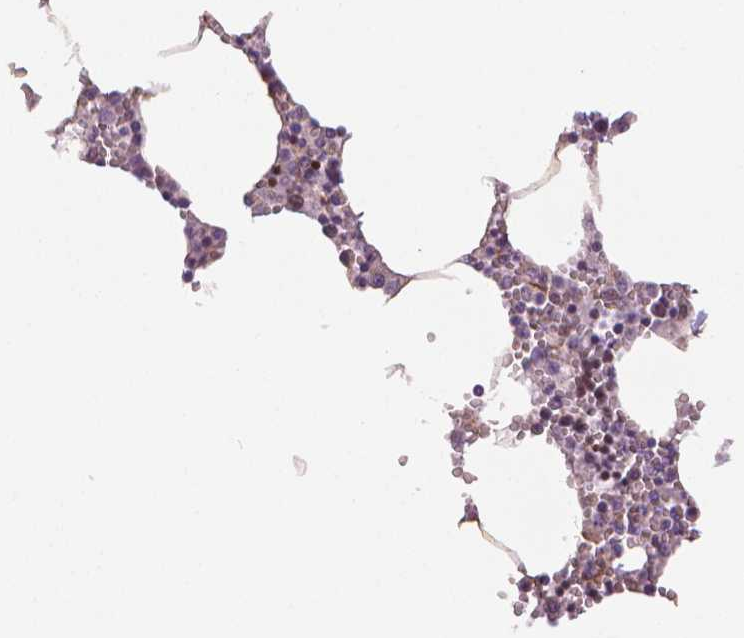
{"staining": {"intensity": "moderate", "quantity": "<25%", "location": "nuclear"}, "tissue": "bone marrow", "cell_type": "Hematopoietic cells", "image_type": "normal", "snomed": [{"axis": "morphology", "description": "Normal tissue, NOS"}, {"axis": "topography", "description": "Bone marrow"}], "caption": "An IHC micrograph of unremarkable tissue is shown. Protein staining in brown highlights moderate nuclear positivity in bone marrow within hematopoietic cells.", "gene": "MKI67", "patient": {"sex": "male", "age": 54}}